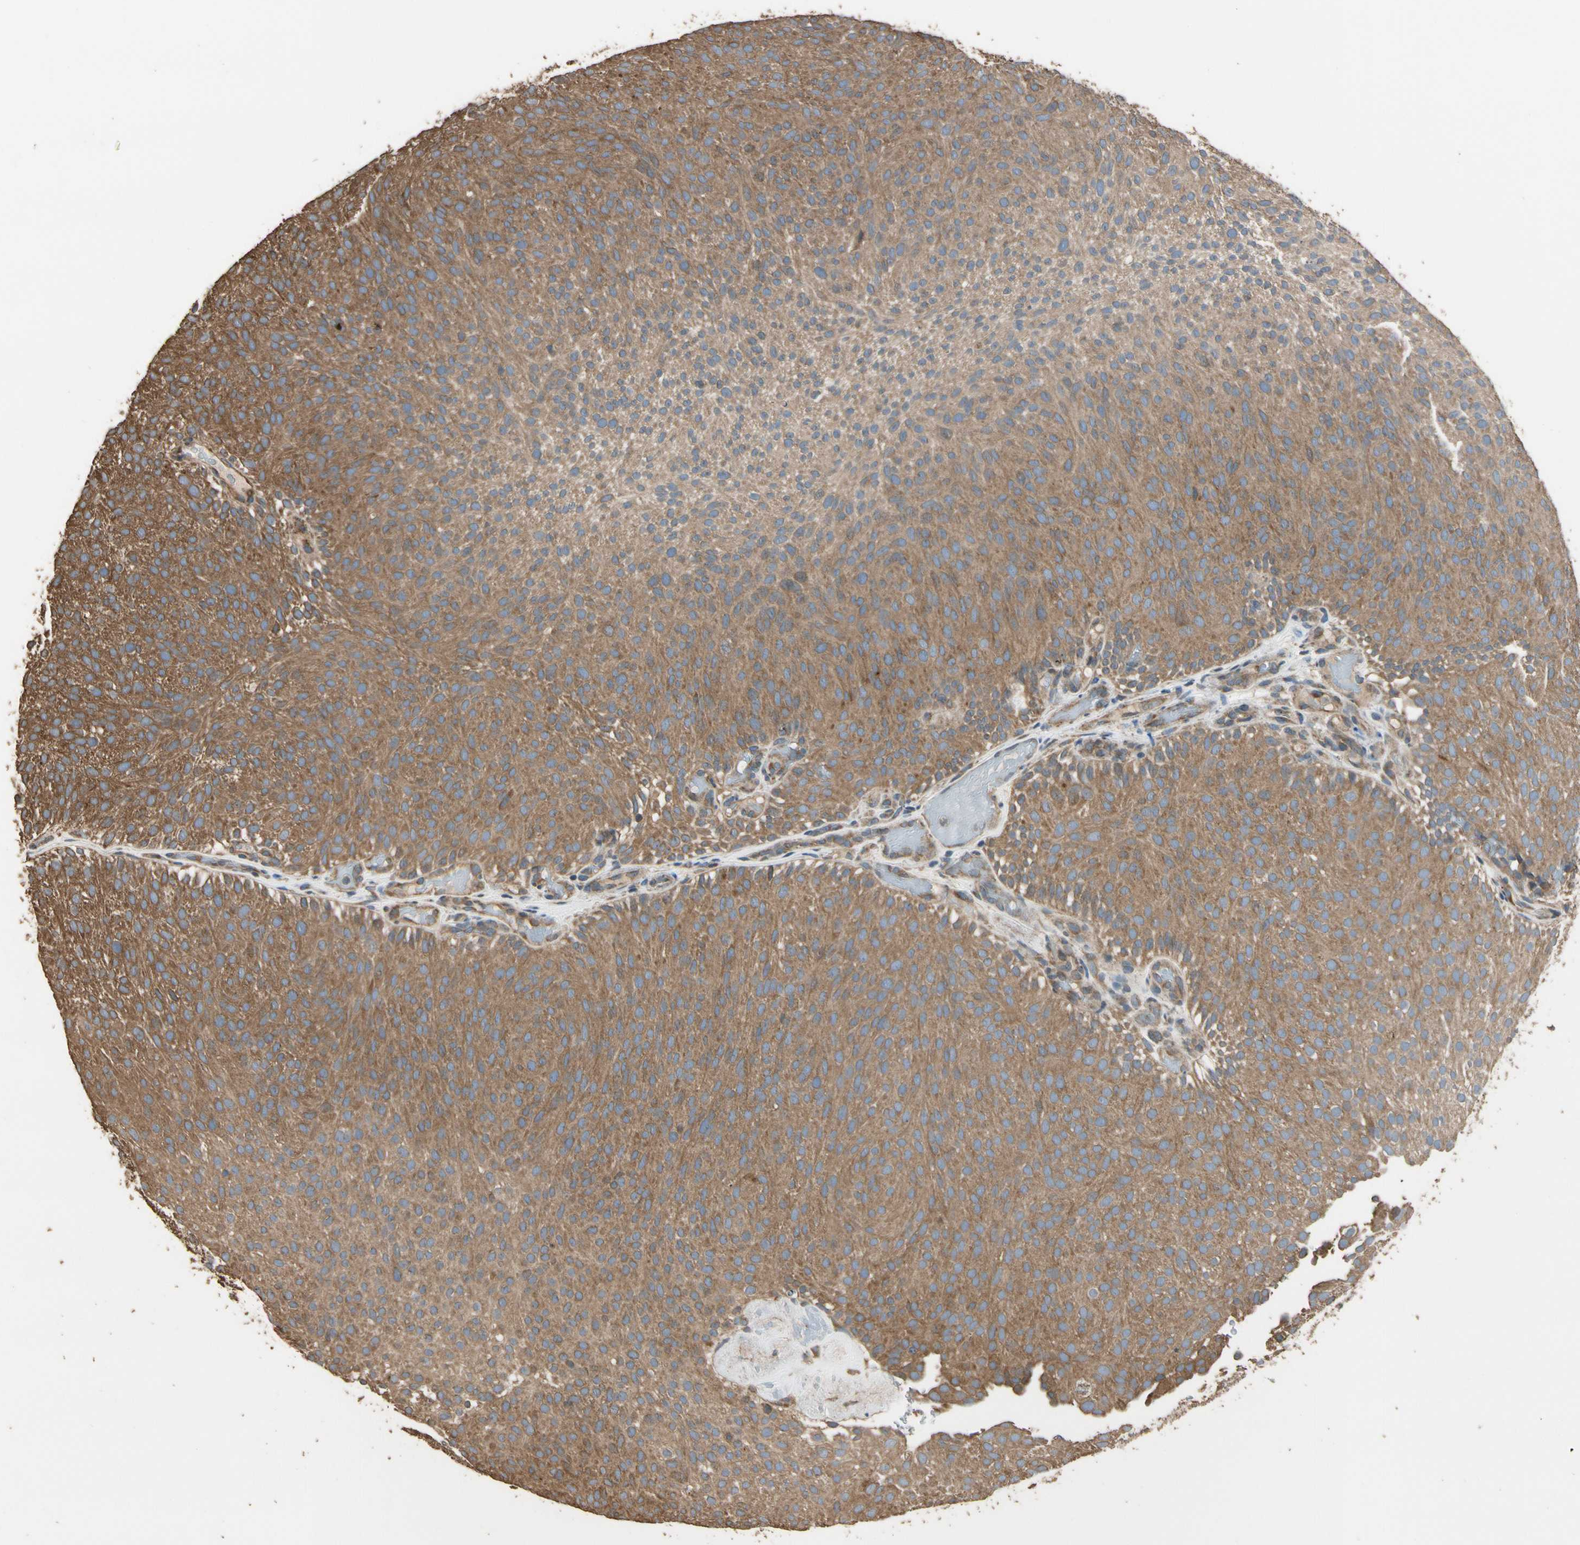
{"staining": {"intensity": "strong", "quantity": ">75%", "location": "cytoplasmic/membranous"}, "tissue": "urothelial cancer", "cell_type": "Tumor cells", "image_type": "cancer", "snomed": [{"axis": "morphology", "description": "Urothelial carcinoma, Low grade"}, {"axis": "topography", "description": "Urinary bladder"}], "caption": "Tumor cells display strong cytoplasmic/membranous expression in approximately >75% of cells in low-grade urothelial carcinoma.", "gene": "STX18", "patient": {"sex": "male", "age": 78}}